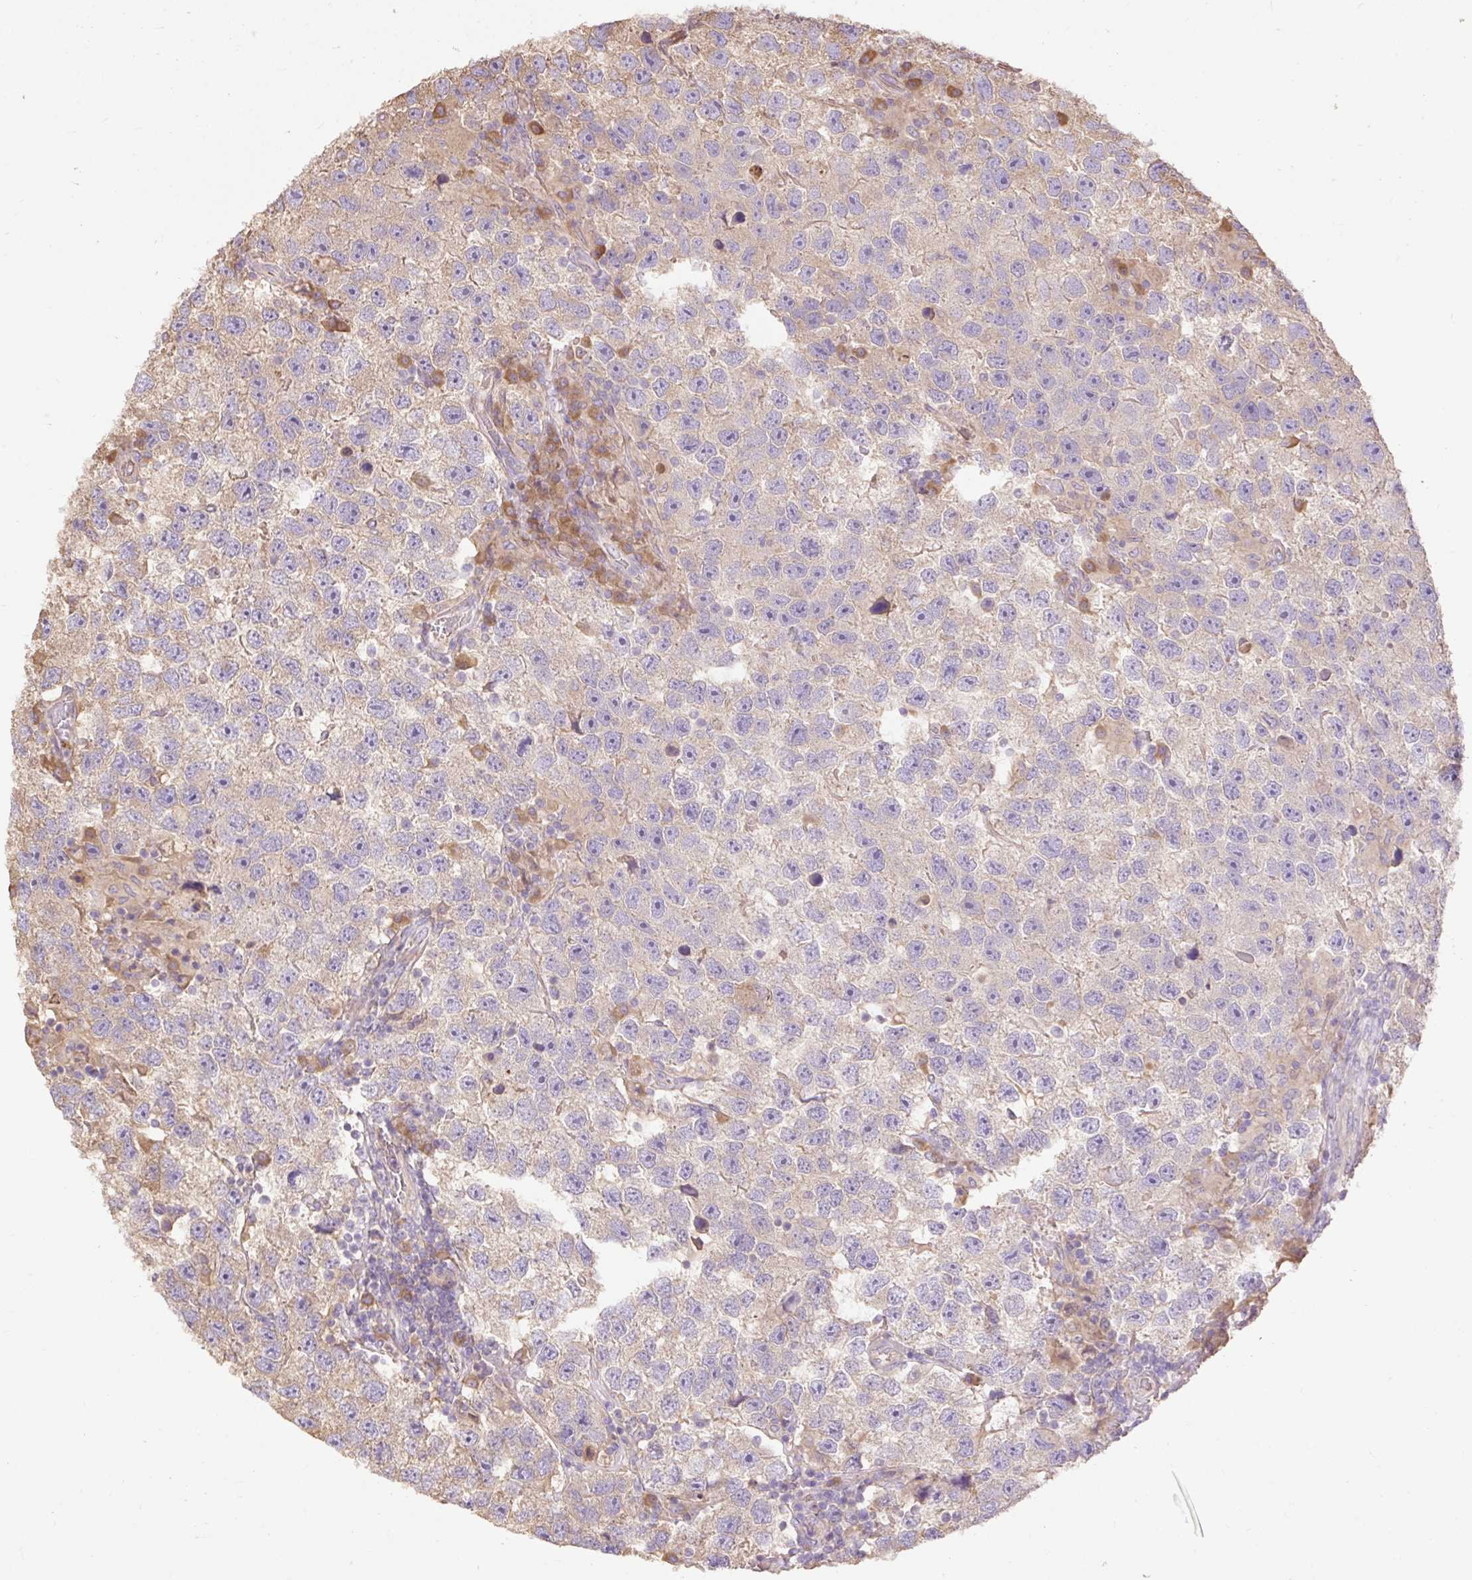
{"staining": {"intensity": "weak", "quantity": "25%-75%", "location": "cytoplasmic/membranous"}, "tissue": "testis cancer", "cell_type": "Tumor cells", "image_type": "cancer", "snomed": [{"axis": "morphology", "description": "Seminoma, NOS"}, {"axis": "topography", "description": "Testis"}], "caption": "A micrograph showing weak cytoplasmic/membranous staining in approximately 25%-75% of tumor cells in testis seminoma, as visualized by brown immunohistochemical staining.", "gene": "DESI1", "patient": {"sex": "male", "age": 26}}